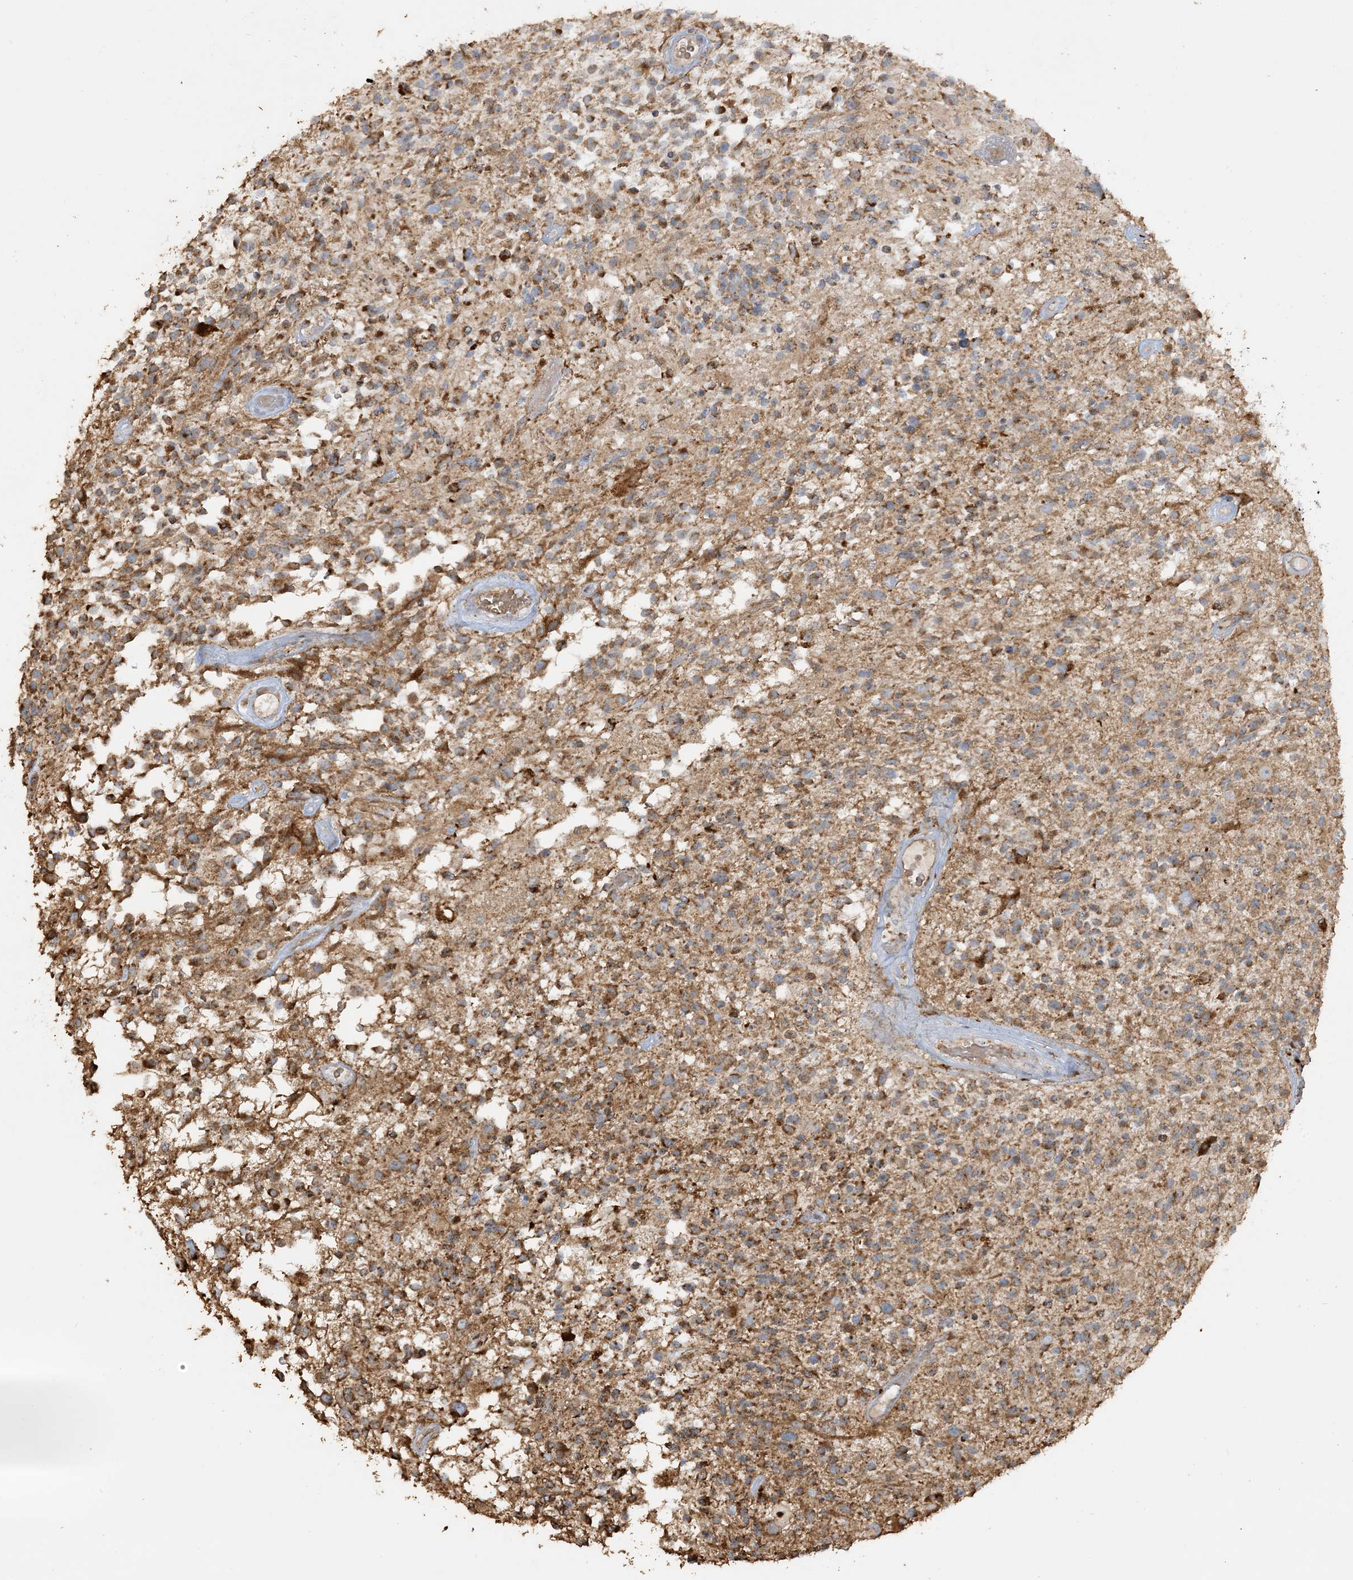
{"staining": {"intensity": "moderate", "quantity": ">75%", "location": "cytoplasmic/membranous"}, "tissue": "glioma", "cell_type": "Tumor cells", "image_type": "cancer", "snomed": [{"axis": "morphology", "description": "Glioma, malignant, High grade"}, {"axis": "morphology", "description": "Glioblastoma, NOS"}, {"axis": "topography", "description": "Brain"}], "caption": "Immunohistochemistry (IHC) micrograph of neoplastic tissue: human glioma stained using immunohistochemistry exhibits medium levels of moderate protein expression localized specifically in the cytoplasmic/membranous of tumor cells, appearing as a cytoplasmic/membranous brown color.", "gene": "AGA", "patient": {"sex": "male", "age": 60}}